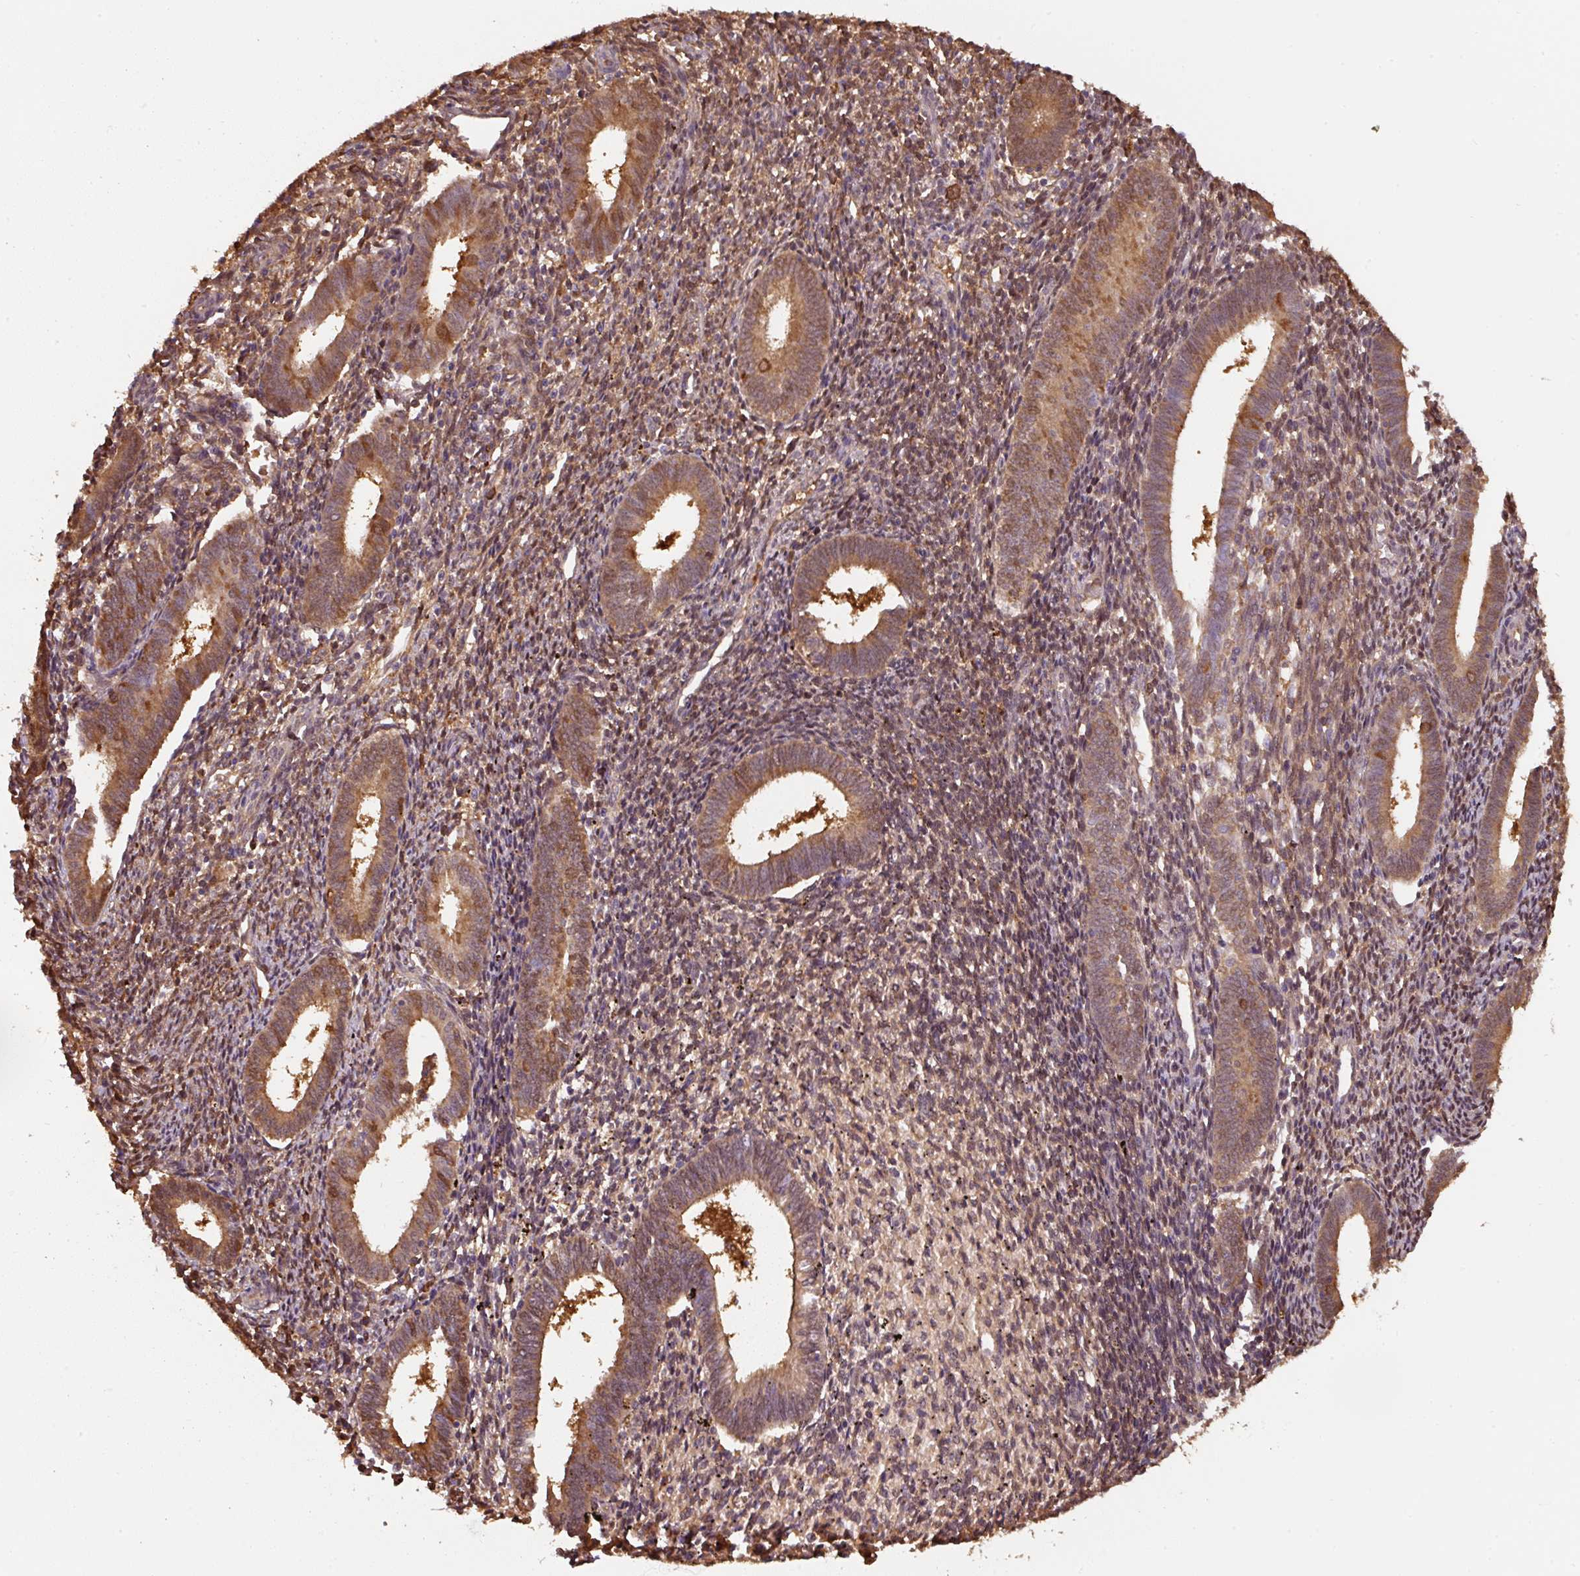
{"staining": {"intensity": "moderate", "quantity": "25%-75%", "location": "cytoplasmic/membranous"}, "tissue": "endometrium", "cell_type": "Cells in endometrial stroma", "image_type": "normal", "snomed": [{"axis": "morphology", "description": "Normal tissue, NOS"}, {"axis": "topography", "description": "Endometrium"}], "caption": "Brown immunohistochemical staining in normal human endometrium reveals moderate cytoplasmic/membranous positivity in about 25%-75% of cells in endometrial stroma.", "gene": "ST13", "patient": {"sex": "female", "age": 41}}